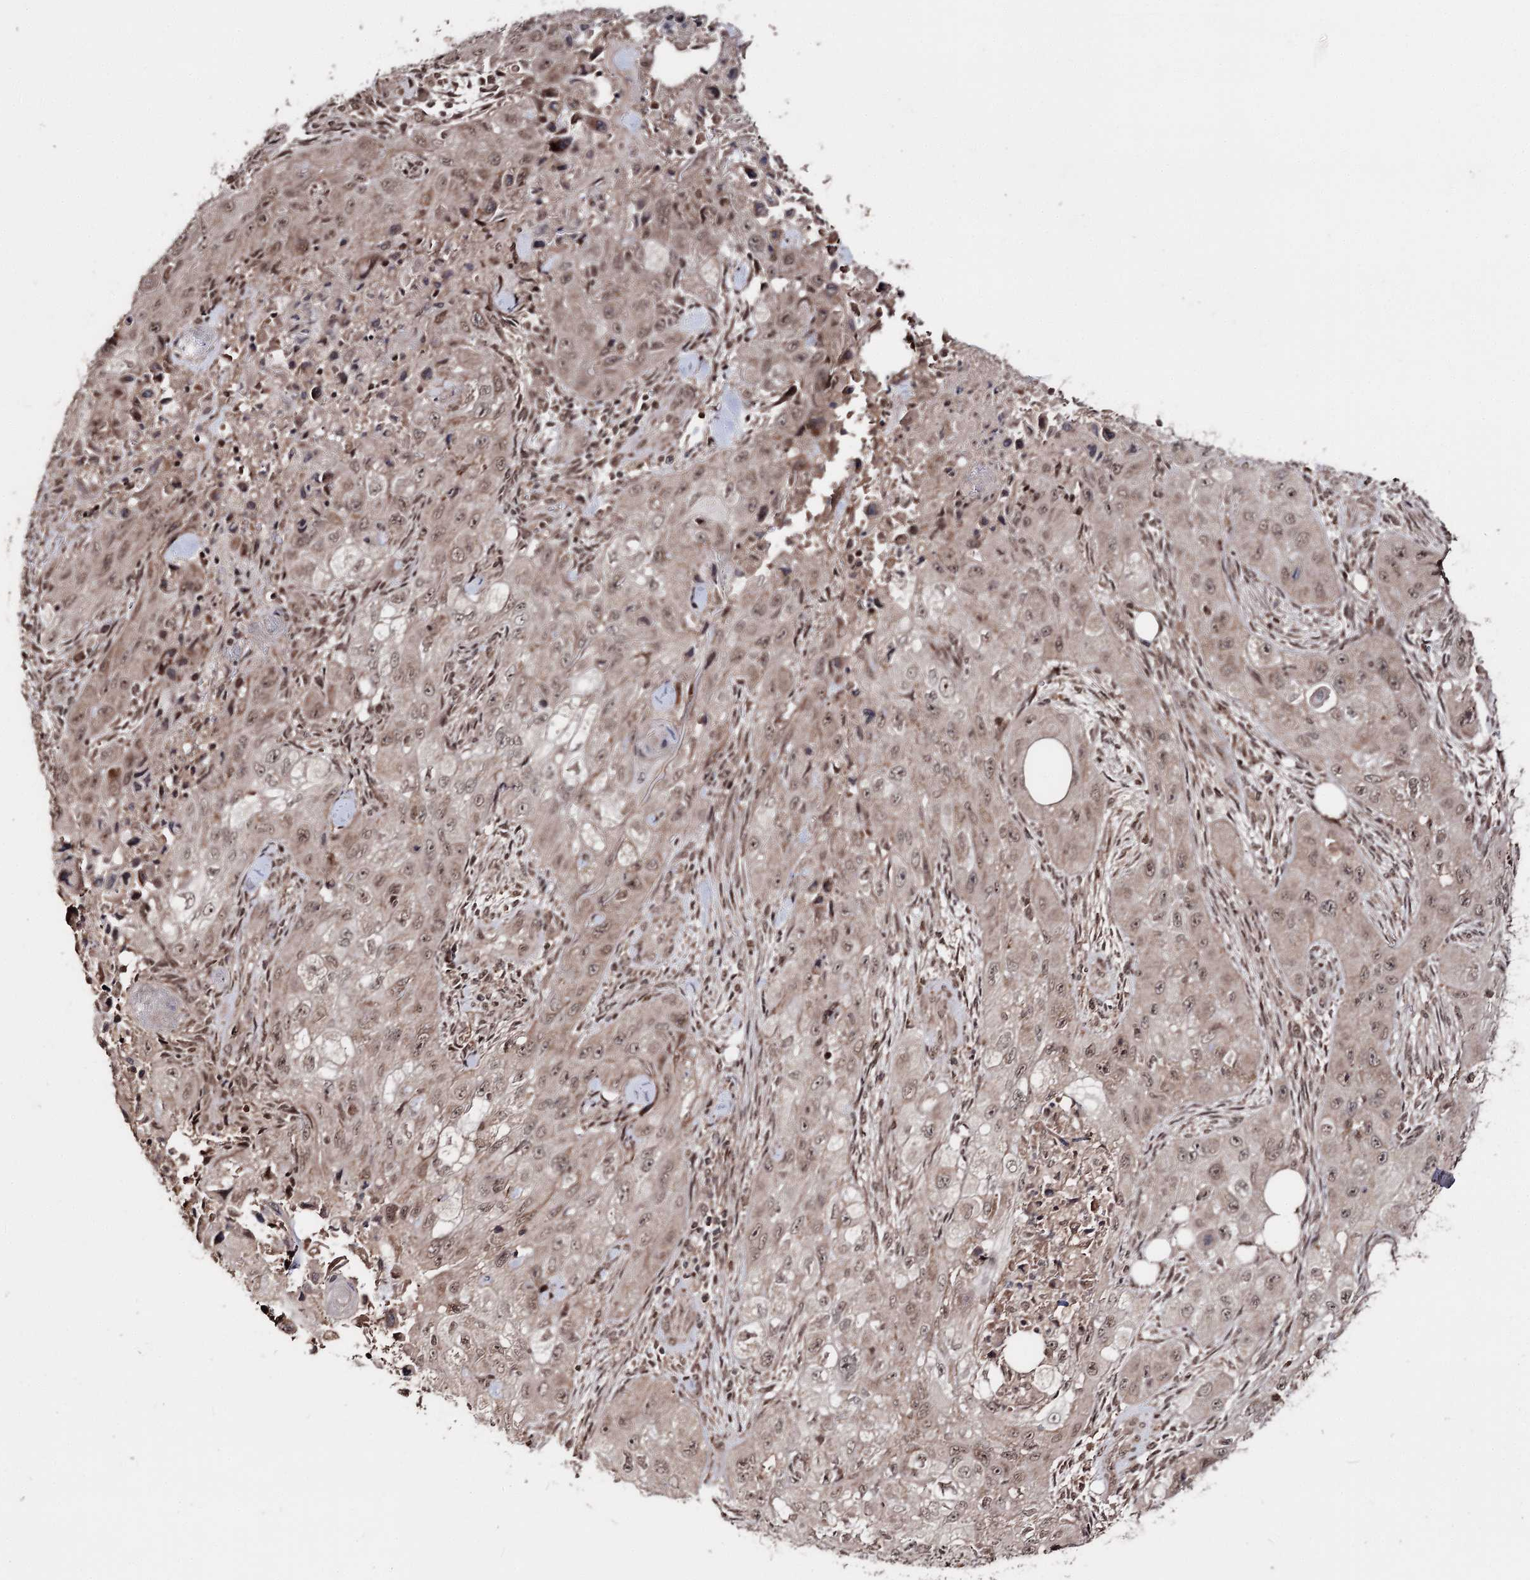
{"staining": {"intensity": "moderate", "quantity": ">75%", "location": "nuclear"}, "tissue": "skin cancer", "cell_type": "Tumor cells", "image_type": "cancer", "snomed": [{"axis": "morphology", "description": "Squamous cell carcinoma, NOS"}, {"axis": "topography", "description": "Skin"}, {"axis": "topography", "description": "Subcutis"}], "caption": "Brown immunohistochemical staining in human skin cancer reveals moderate nuclear positivity in about >75% of tumor cells. Immunohistochemistry stains the protein of interest in brown and the nuclei are stained blue.", "gene": "FAM53B", "patient": {"sex": "male", "age": 73}}